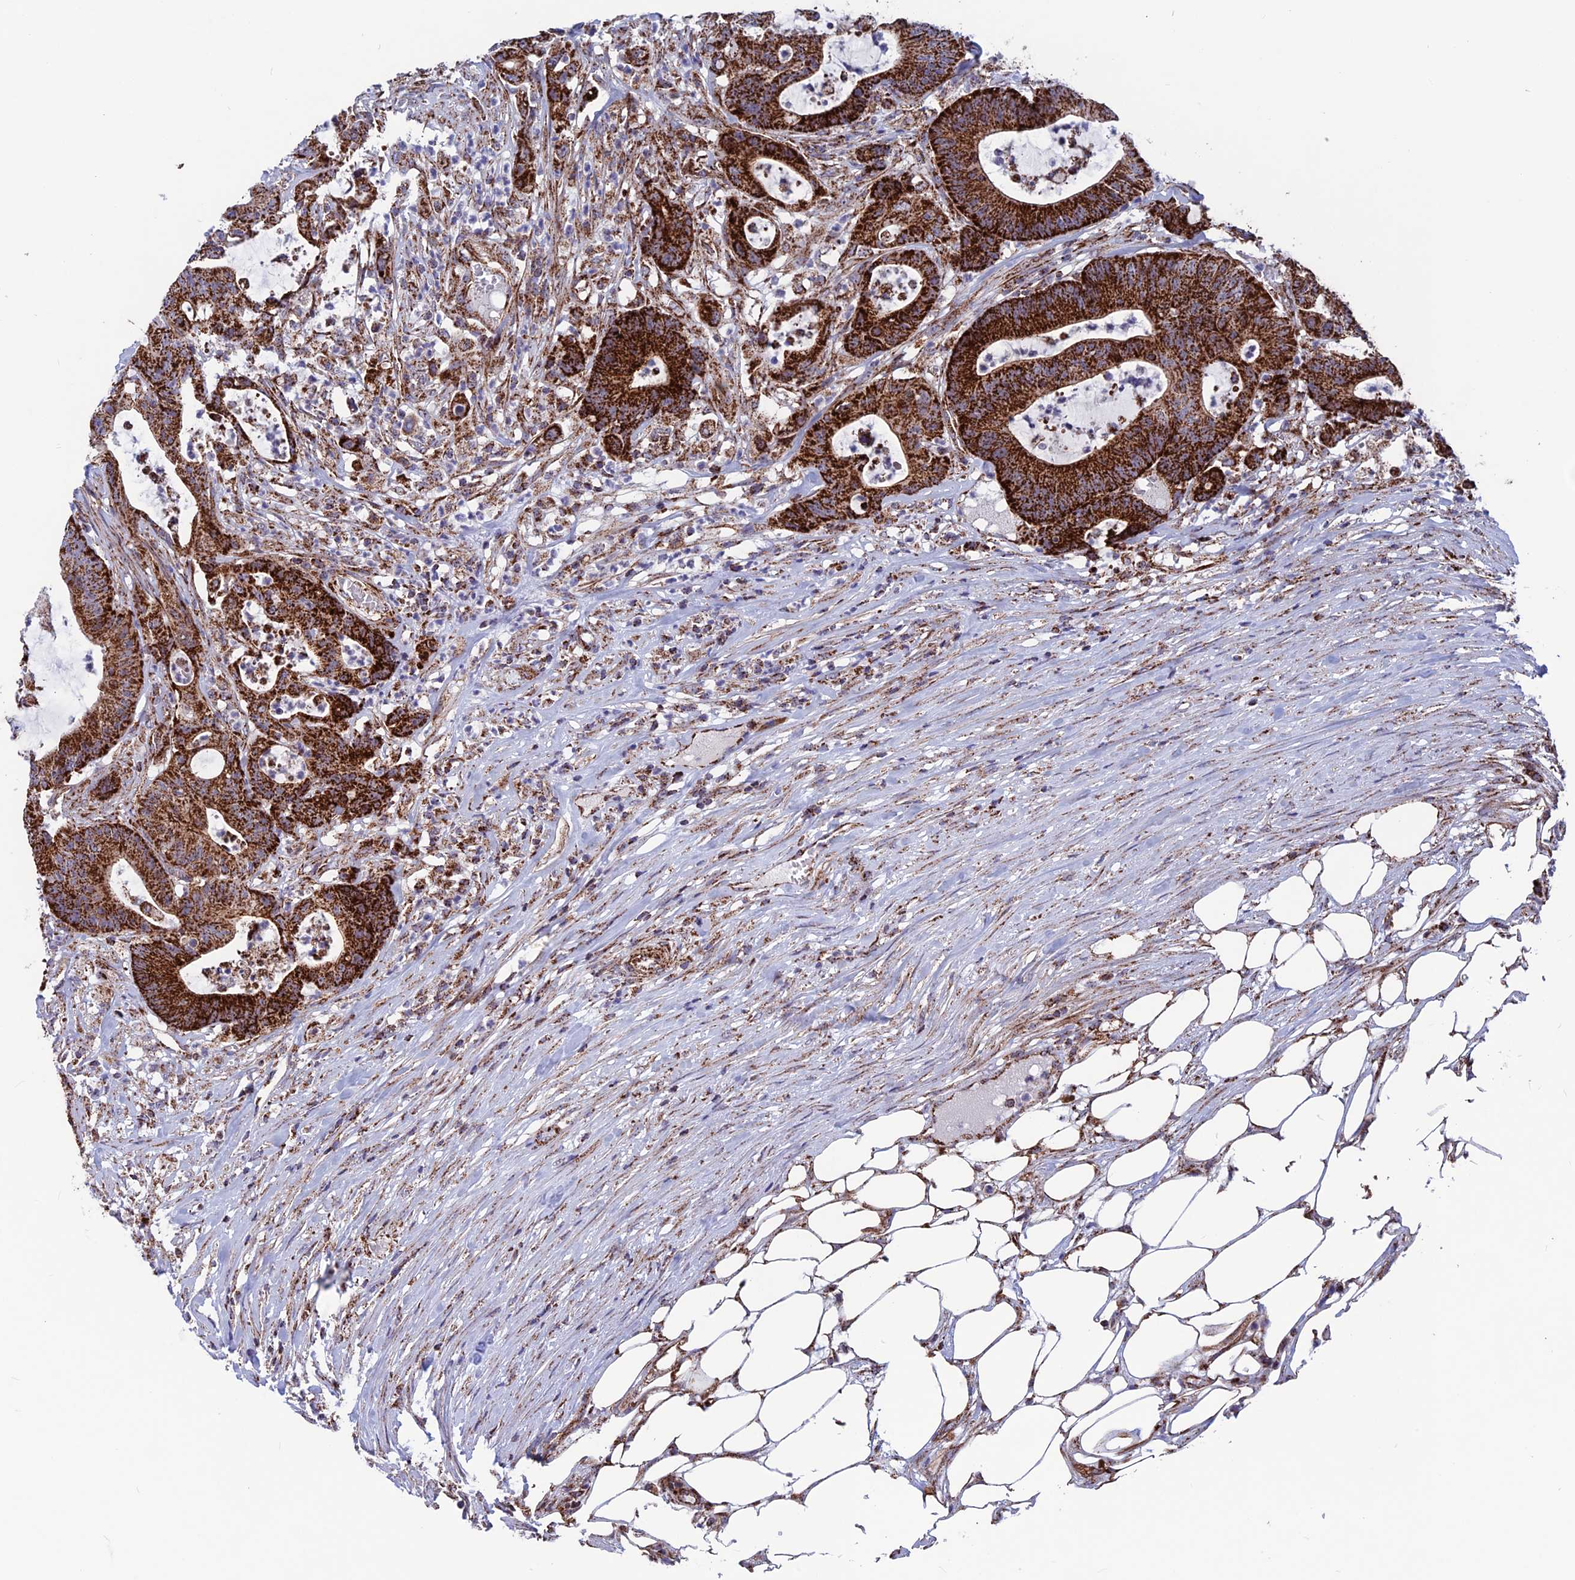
{"staining": {"intensity": "strong", "quantity": ">75%", "location": "cytoplasmic/membranous"}, "tissue": "colorectal cancer", "cell_type": "Tumor cells", "image_type": "cancer", "snomed": [{"axis": "morphology", "description": "Adenocarcinoma, NOS"}, {"axis": "topography", "description": "Colon"}], "caption": "Immunohistochemical staining of human colorectal adenocarcinoma displays high levels of strong cytoplasmic/membranous protein positivity in about >75% of tumor cells. (IHC, brightfield microscopy, high magnification).", "gene": "MRPS18B", "patient": {"sex": "female", "age": 84}}